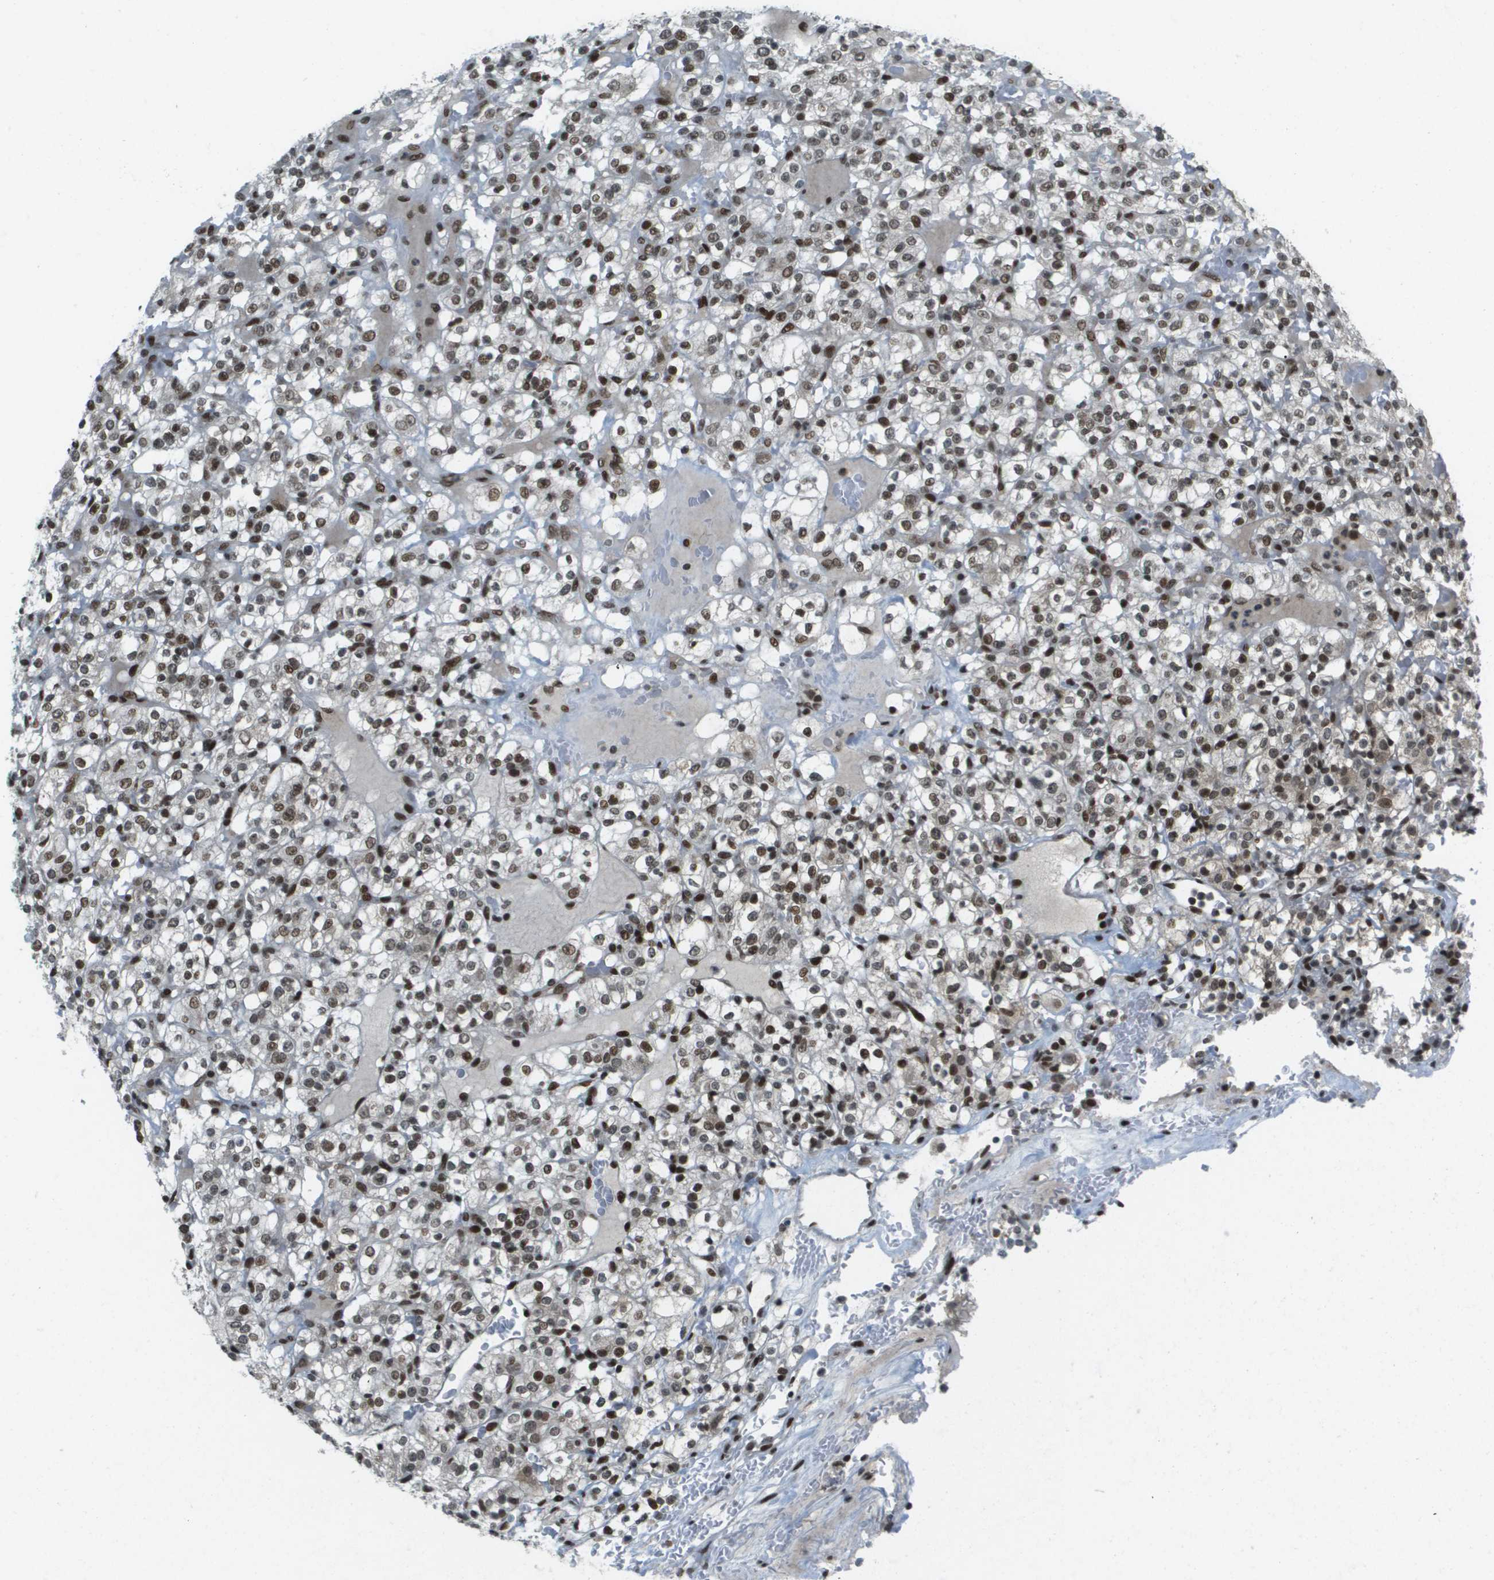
{"staining": {"intensity": "strong", "quantity": ">75%", "location": "nuclear"}, "tissue": "renal cancer", "cell_type": "Tumor cells", "image_type": "cancer", "snomed": [{"axis": "morphology", "description": "Normal tissue, NOS"}, {"axis": "morphology", "description": "Adenocarcinoma, NOS"}, {"axis": "topography", "description": "Kidney"}], "caption": "Immunohistochemistry (IHC) of human renal adenocarcinoma demonstrates high levels of strong nuclear staining in approximately >75% of tumor cells. The staining is performed using DAB (3,3'-diaminobenzidine) brown chromogen to label protein expression. The nuclei are counter-stained blue using hematoxylin.", "gene": "IRF7", "patient": {"sex": "female", "age": 72}}